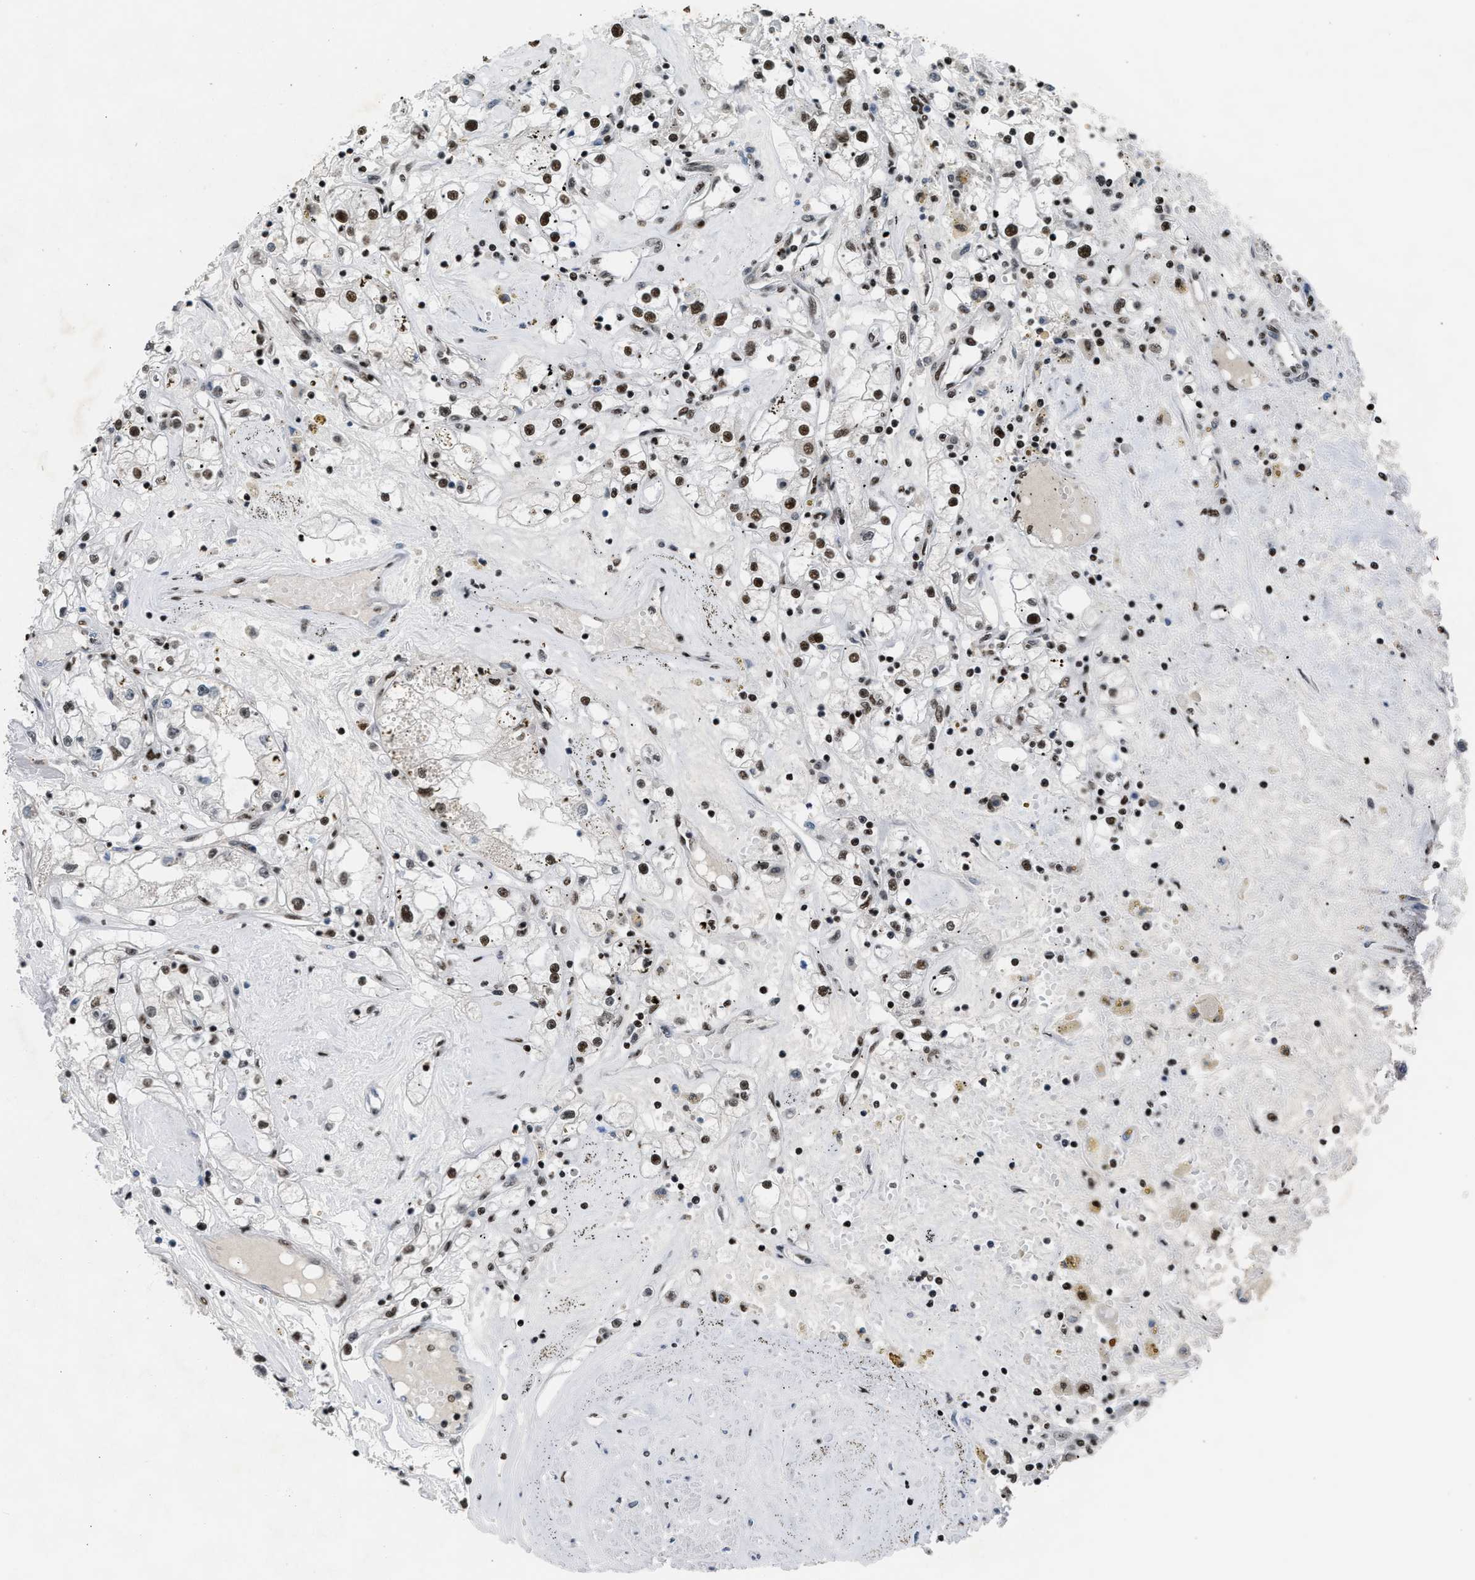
{"staining": {"intensity": "strong", "quantity": ">75%", "location": "nuclear"}, "tissue": "renal cancer", "cell_type": "Tumor cells", "image_type": "cancer", "snomed": [{"axis": "morphology", "description": "Adenocarcinoma, NOS"}, {"axis": "topography", "description": "Kidney"}], "caption": "The image displays immunohistochemical staining of adenocarcinoma (renal). There is strong nuclear expression is identified in about >75% of tumor cells.", "gene": "SCAF4", "patient": {"sex": "male", "age": 56}}